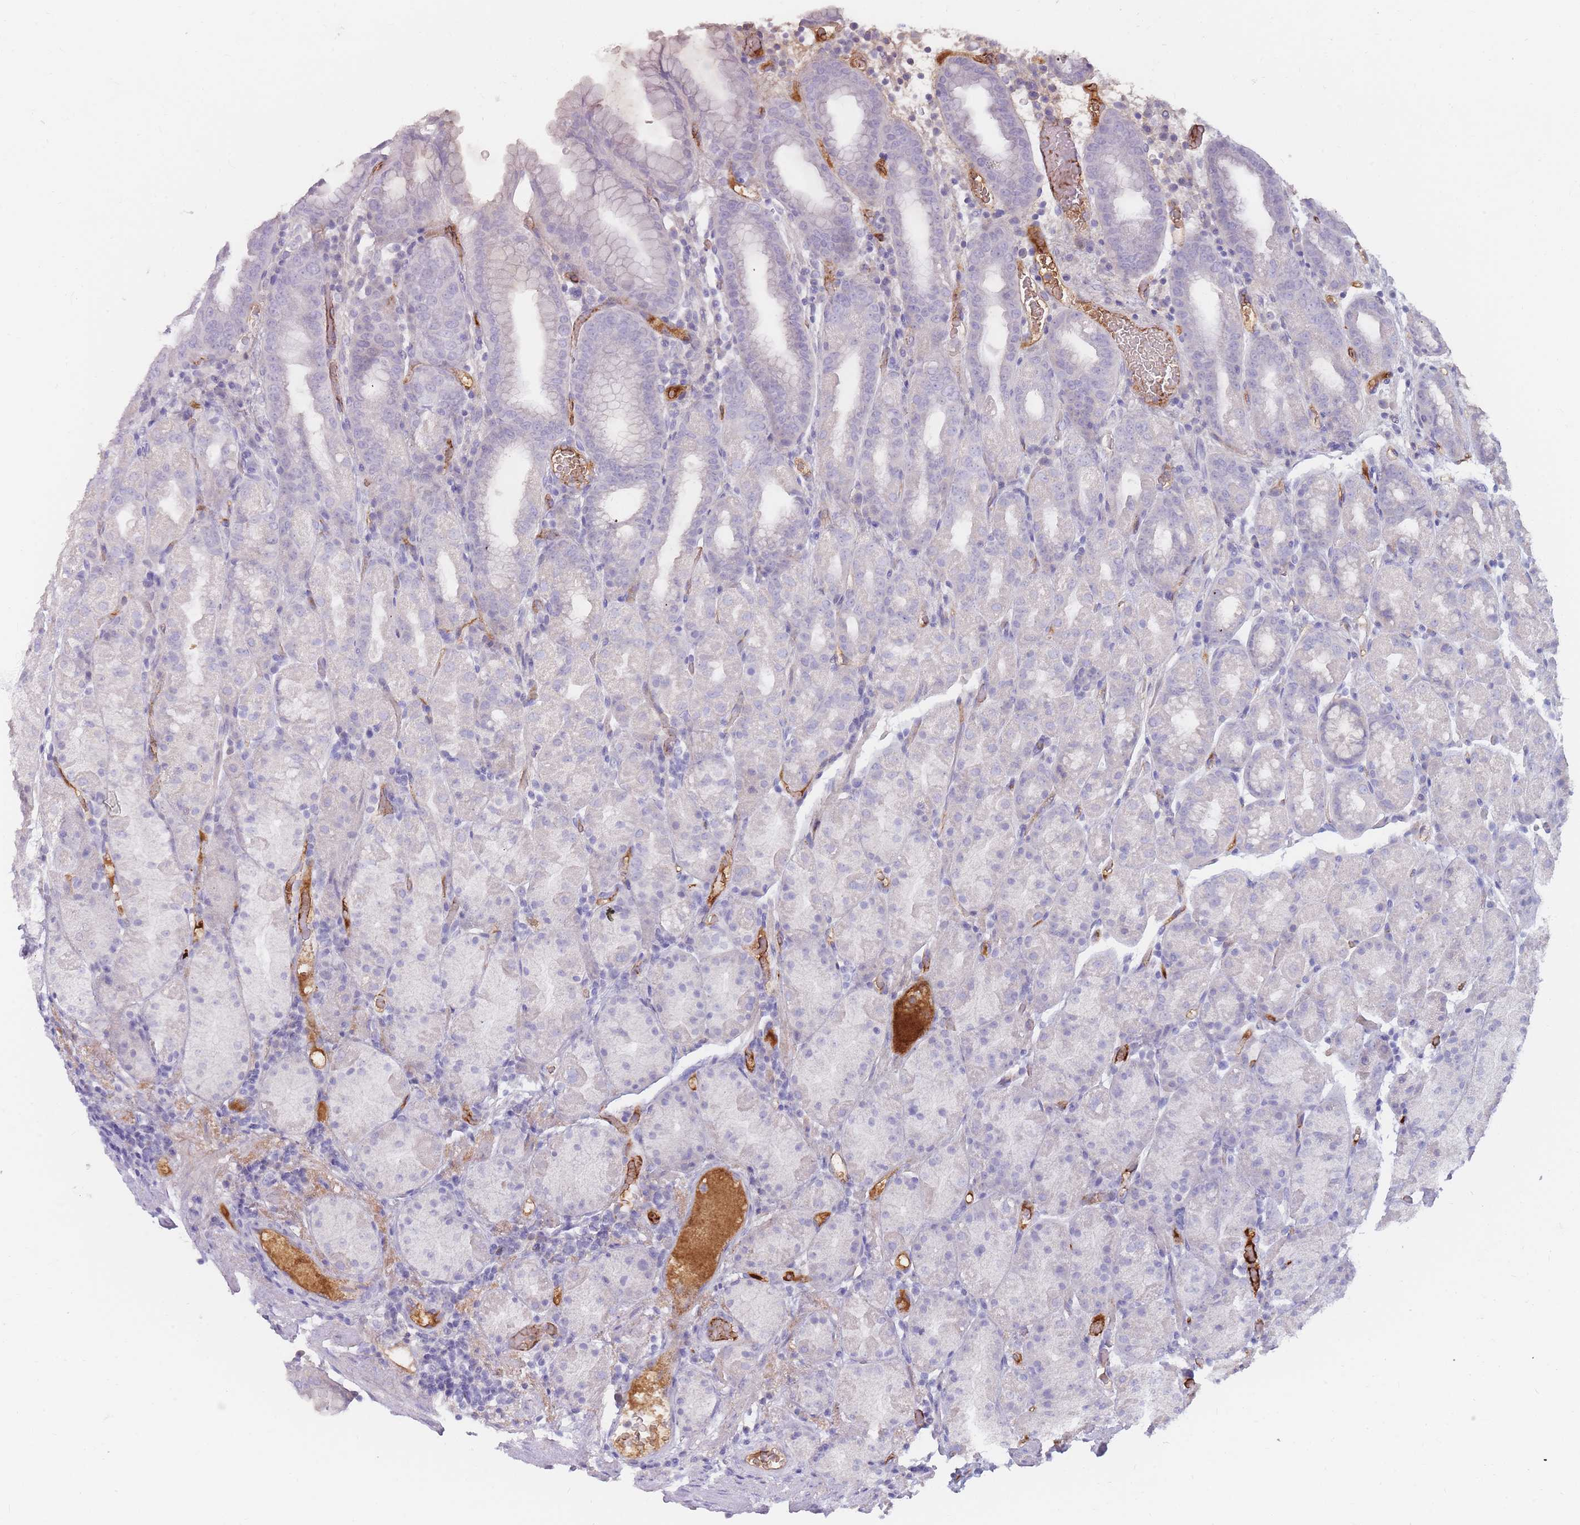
{"staining": {"intensity": "negative", "quantity": "none", "location": "none"}, "tissue": "stomach", "cell_type": "Glandular cells", "image_type": "normal", "snomed": [{"axis": "morphology", "description": "Normal tissue, NOS"}, {"axis": "topography", "description": "Stomach, upper"}, {"axis": "topography", "description": "Stomach, lower"}, {"axis": "topography", "description": "Small intestine"}], "caption": "Immunohistochemistry of benign stomach reveals no expression in glandular cells. The staining was performed using DAB (3,3'-diaminobenzidine) to visualize the protein expression in brown, while the nuclei were stained in blue with hematoxylin (Magnification: 20x).", "gene": "PRG4", "patient": {"sex": "male", "age": 68}}